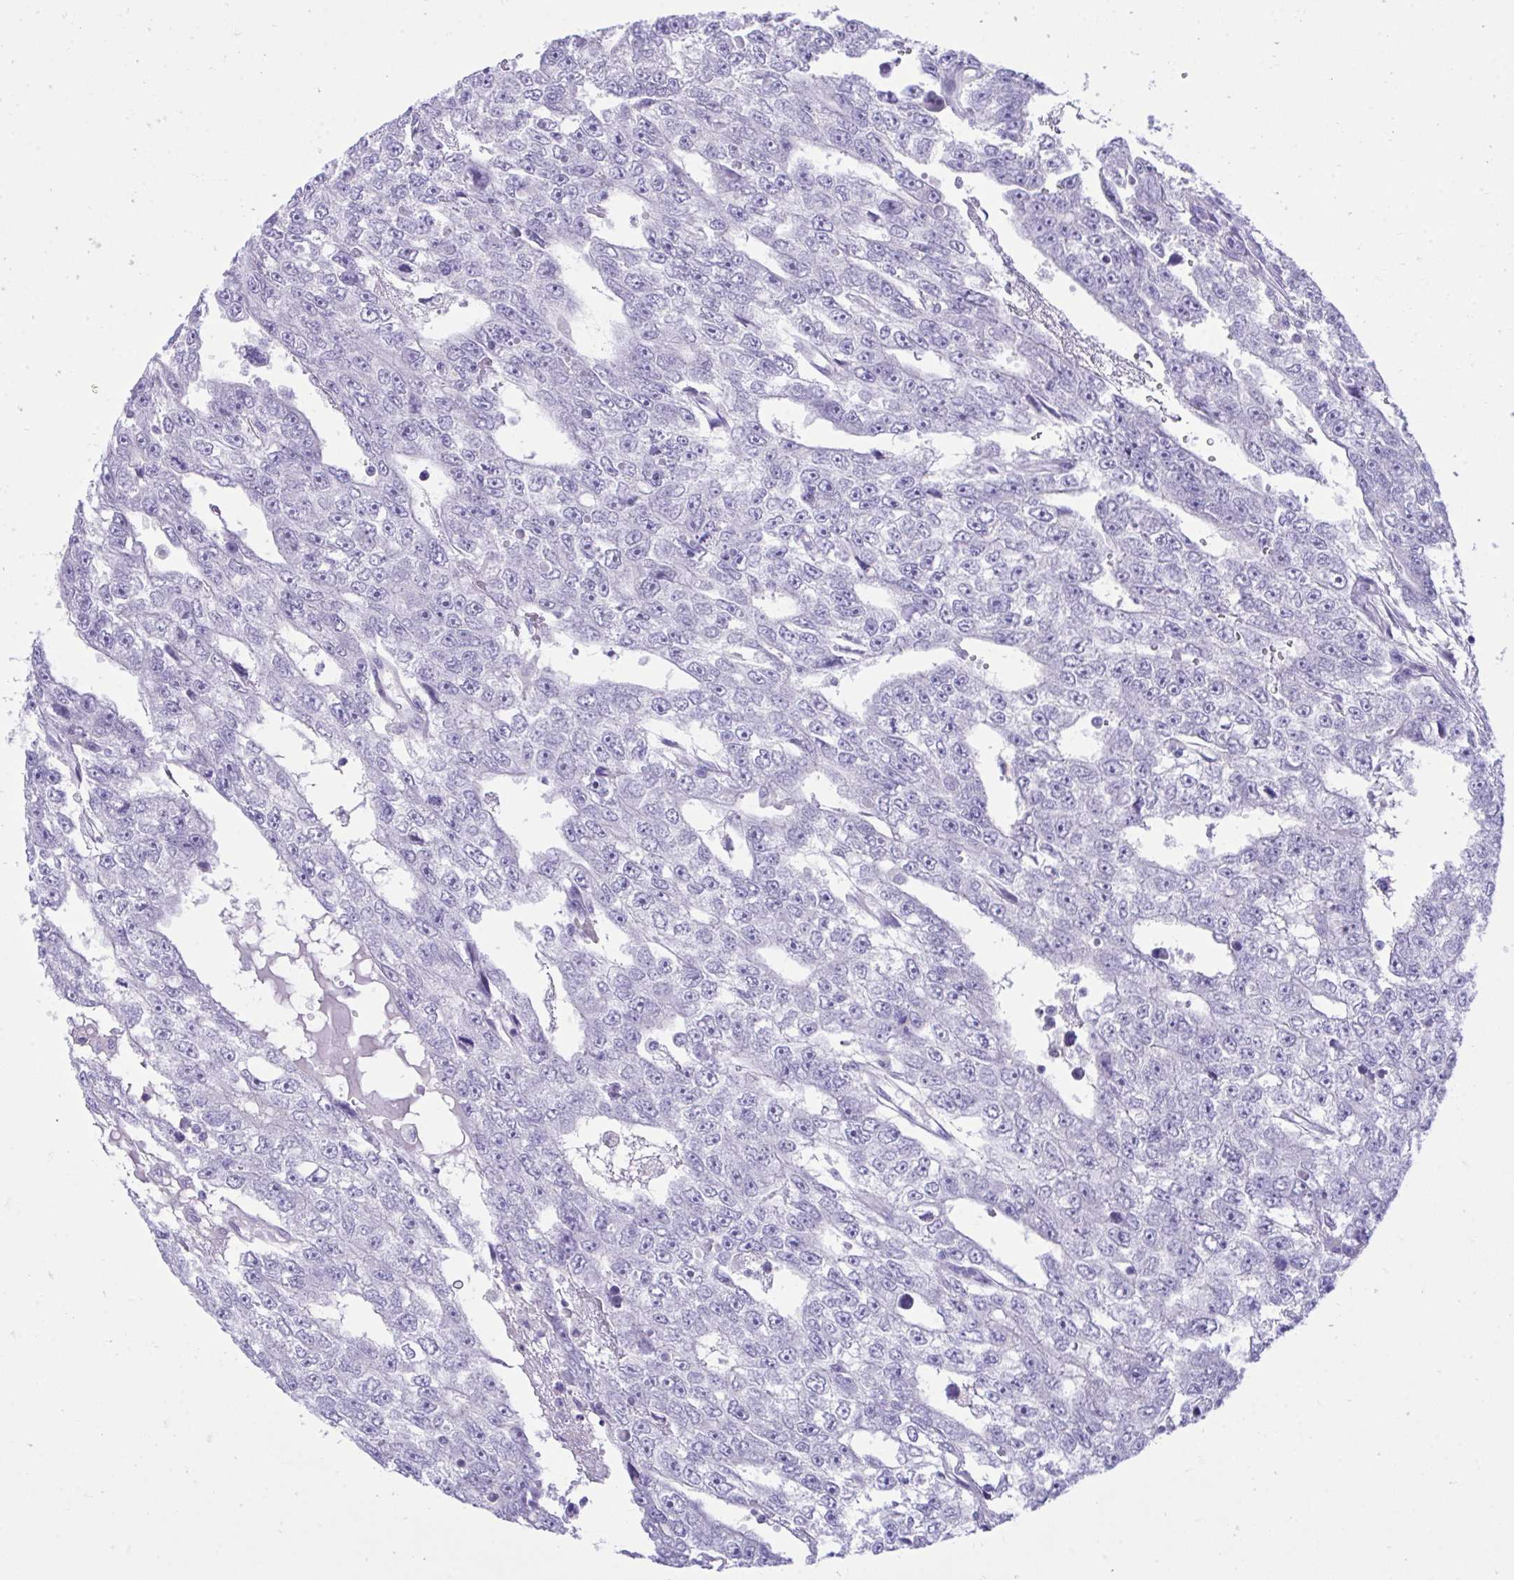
{"staining": {"intensity": "negative", "quantity": "none", "location": "none"}, "tissue": "testis cancer", "cell_type": "Tumor cells", "image_type": "cancer", "snomed": [{"axis": "morphology", "description": "Carcinoma, Embryonal, NOS"}, {"axis": "topography", "description": "Testis"}], "caption": "The histopathology image displays no staining of tumor cells in testis embryonal carcinoma.", "gene": "PLEKHH1", "patient": {"sex": "male", "age": 20}}